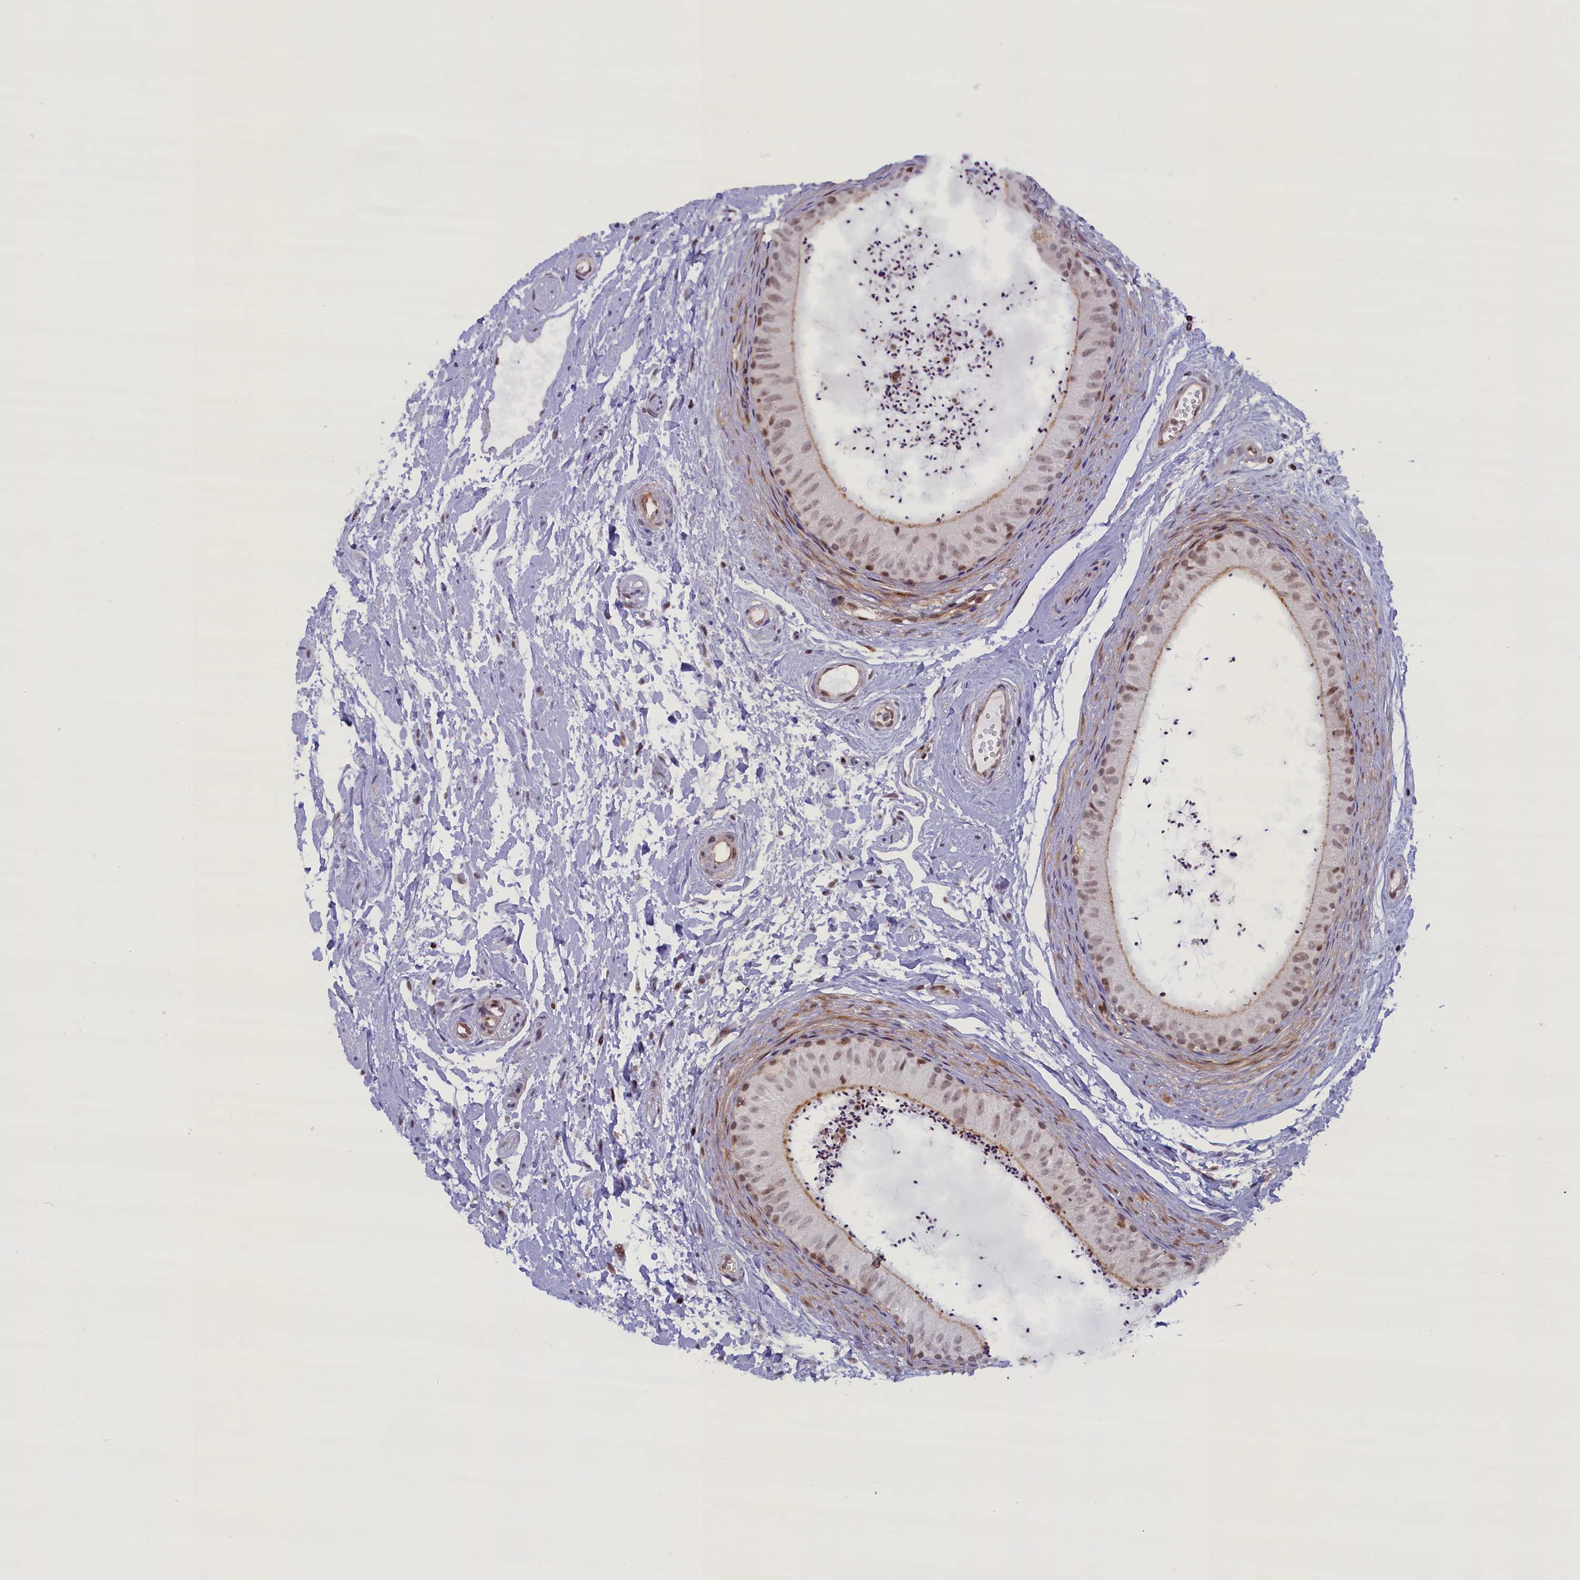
{"staining": {"intensity": "moderate", "quantity": "25%-75%", "location": "cytoplasmic/membranous,nuclear"}, "tissue": "epididymis", "cell_type": "Glandular cells", "image_type": "normal", "snomed": [{"axis": "morphology", "description": "Normal tissue, NOS"}, {"axis": "topography", "description": "Epididymis"}], "caption": "A photomicrograph of human epididymis stained for a protein reveals moderate cytoplasmic/membranous,nuclear brown staining in glandular cells. (IHC, brightfield microscopy, high magnification).", "gene": "FCHO1", "patient": {"sex": "male", "age": 56}}